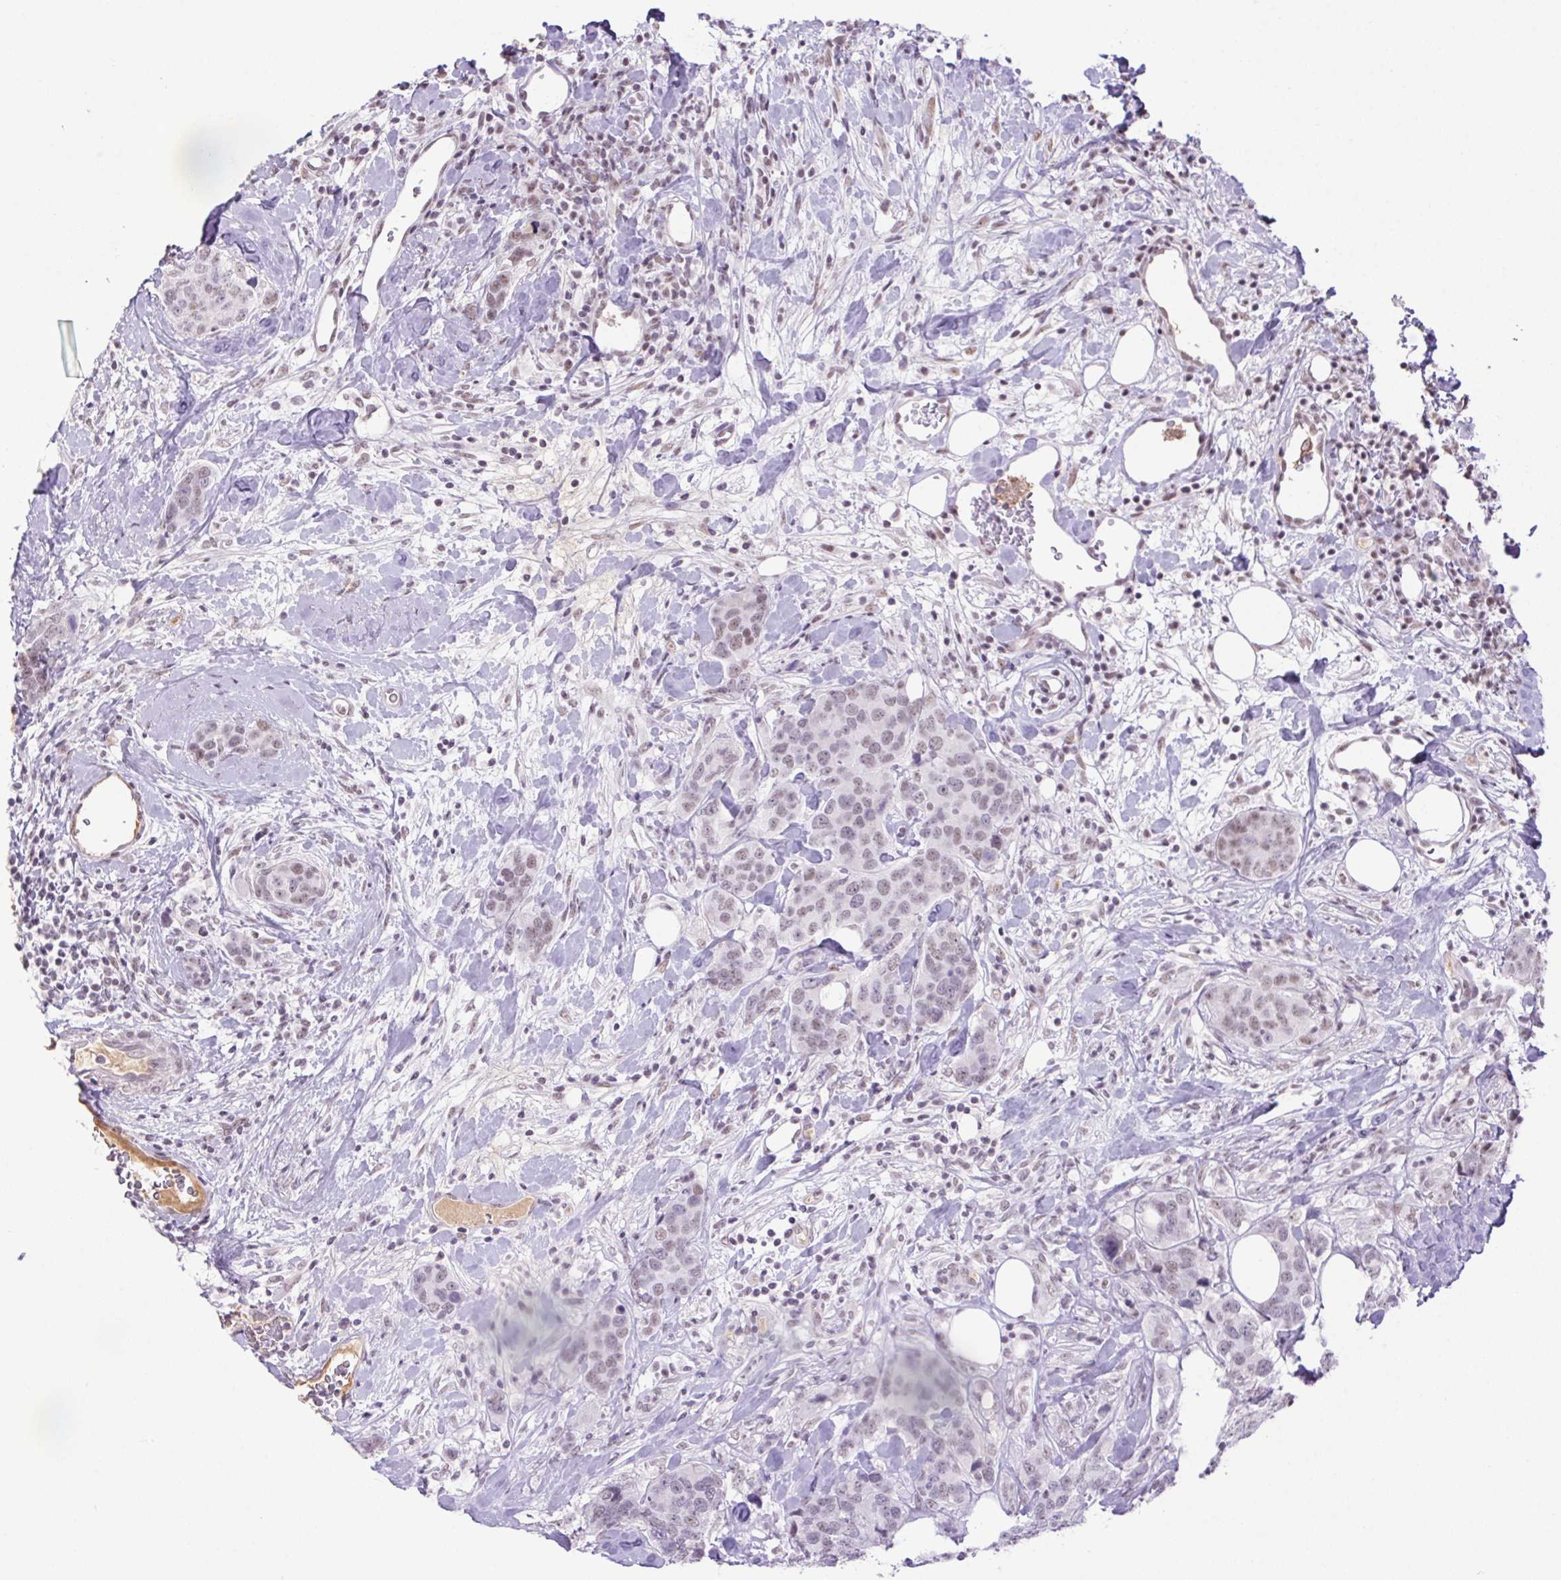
{"staining": {"intensity": "weak", "quantity": "<25%", "location": "nuclear"}, "tissue": "breast cancer", "cell_type": "Tumor cells", "image_type": "cancer", "snomed": [{"axis": "morphology", "description": "Lobular carcinoma"}, {"axis": "topography", "description": "Breast"}], "caption": "Immunohistochemistry (IHC) histopathology image of neoplastic tissue: breast cancer stained with DAB (3,3'-diaminobenzidine) displays no significant protein staining in tumor cells.", "gene": "DDX17", "patient": {"sex": "female", "age": 59}}